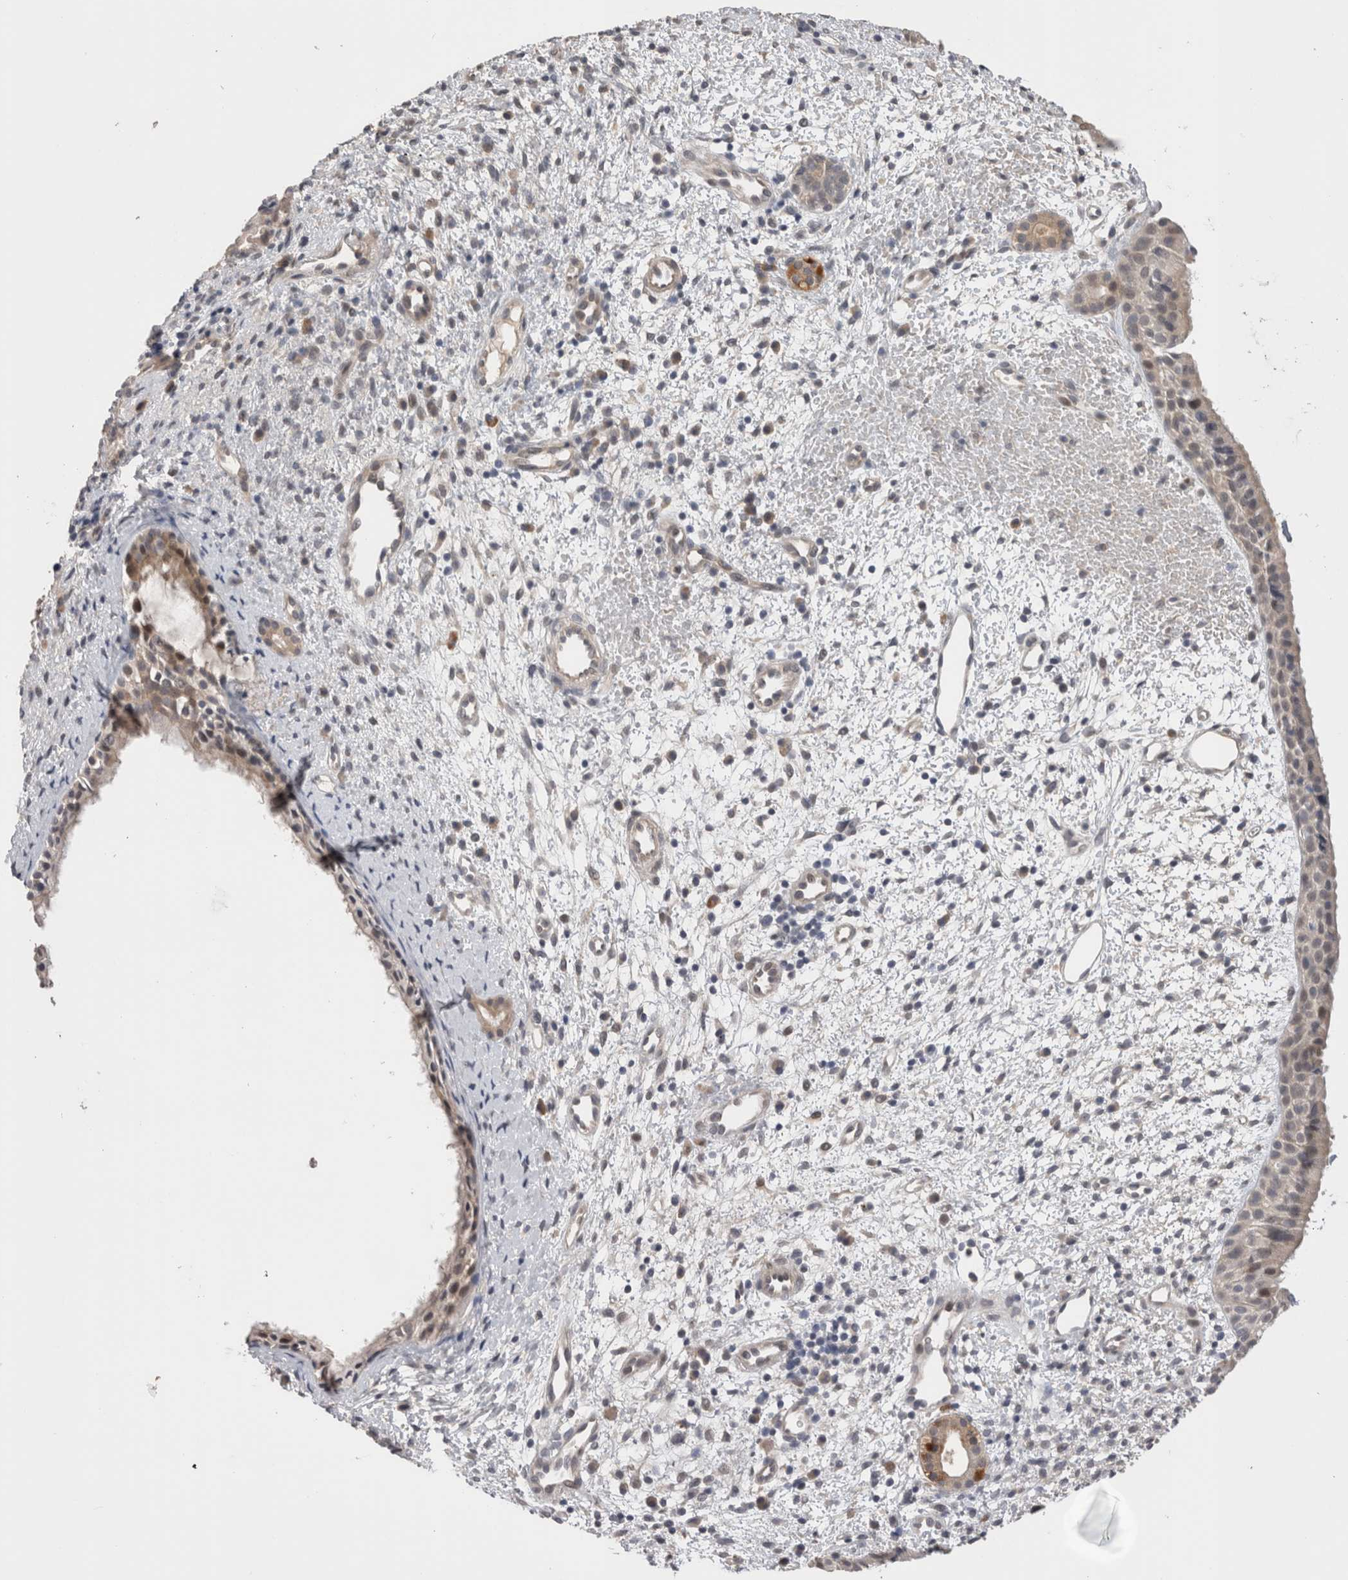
{"staining": {"intensity": "weak", "quantity": "25%-75%", "location": "cytoplasmic/membranous"}, "tissue": "nasopharynx", "cell_type": "Respiratory epithelial cells", "image_type": "normal", "snomed": [{"axis": "morphology", "description": "Normal tissue, NOS"}, {"axis": "topography", "description": "Nasopharynx"}], "caption": "Immunohistochemical staining of benign nasopharynx demonstrates weak cytoplasmic/membranous protein staining in approximately 25%-75% of respiratory epithelial cells.", "gene": "CRYBG1", "patient": {"sex": "male", "age": 22}}